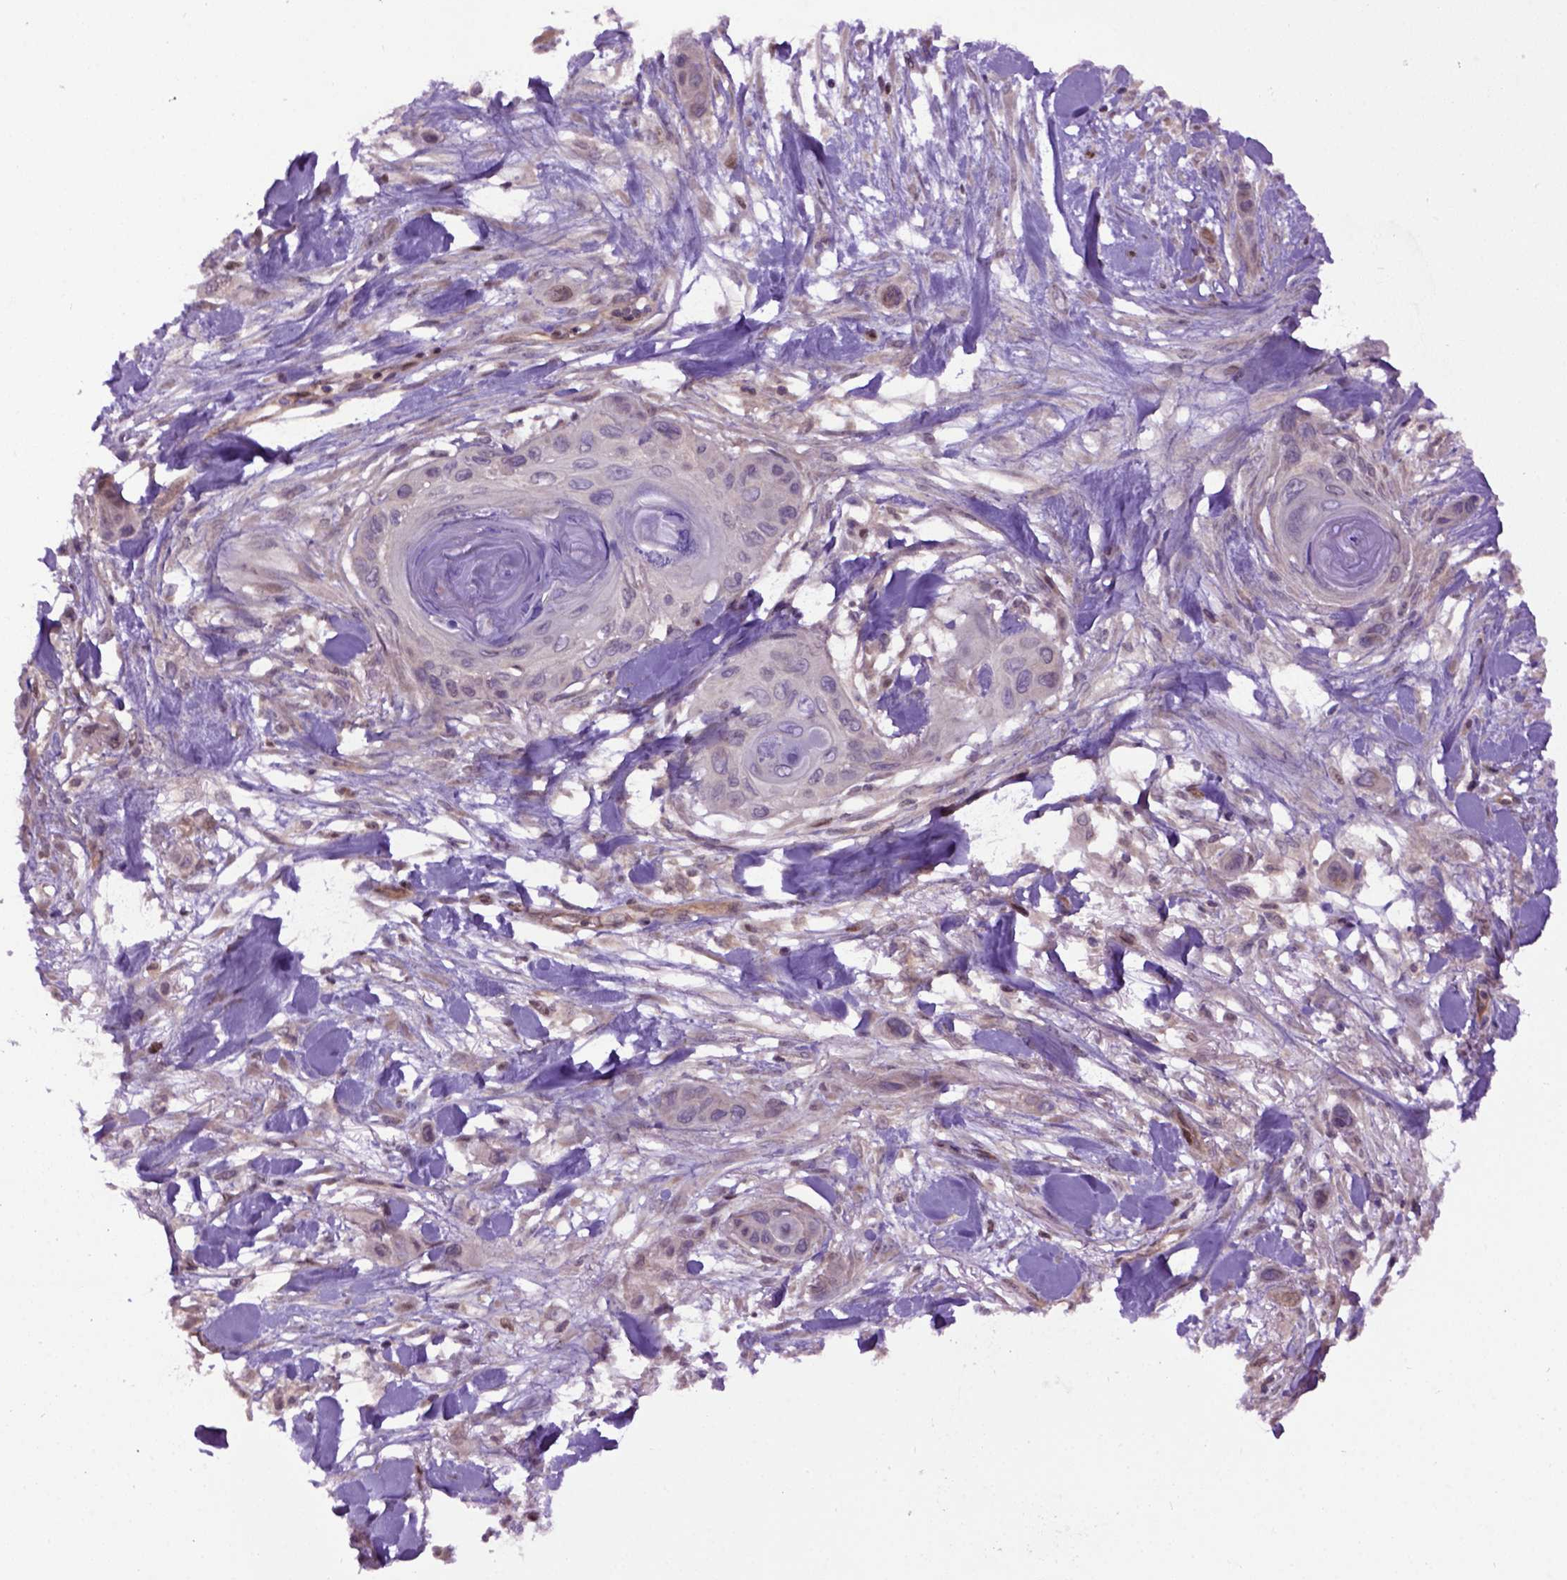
{"staining": {"intensity": "negative", "quantity": "none", "location": "none"}, "tissue": "skin cancer", "cell_type": "Tumor cells", "image_type": "cancer", "snomed": [{"axis": "morphology", "description": "Squamous cell carcinoma, NOS"}, {"axis": "topography", "description": "Skin"}], "caption": "Micrograph shows no significant protein expression in tumor cells of skin cancer (squamous cell carcinoma). (Brightfield microscopy of DAB immunohistochemistry (IHC) at high magnification).", "gene": "WDR48", "patient": {"sex": "male", "age": 79}}